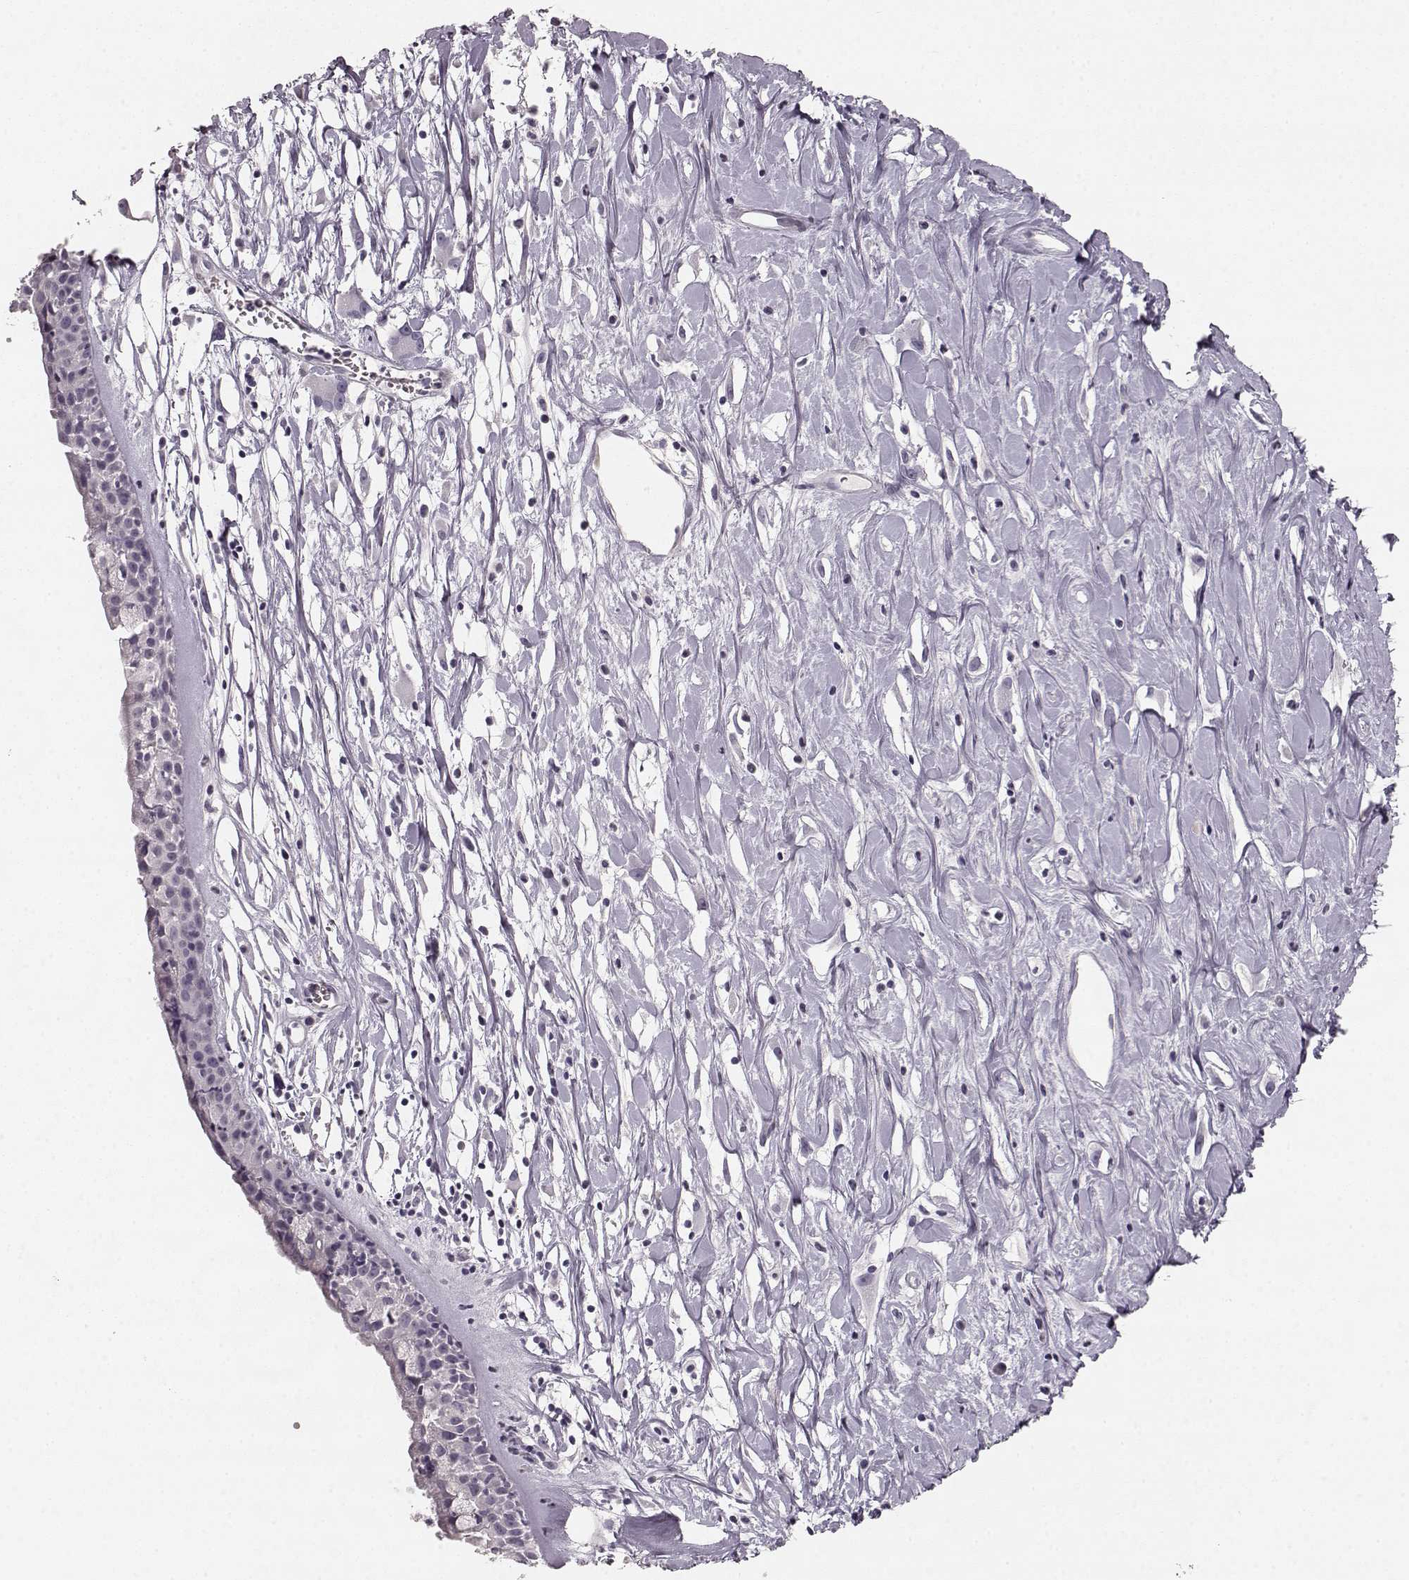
{"staining": {"intensity": "negative", "quantity": "none", "location": "none"}, "tissue": "nasopharynx", "cell_type": "Respiratory epithelial cells", "image_type": "normal", "snomed": [{"axis": "morphology", "description": "Normal tissue, NOS"}, {"axis": "topography", "description": "Nasopharynx"}], "caption": "Human nasopharynx stained for a protein using immunohistochemistry exhibits no positivity in respiratory epithelial cells.", "gene": "KIAA0319", "patient": {"sex": "female", "age": 85}}